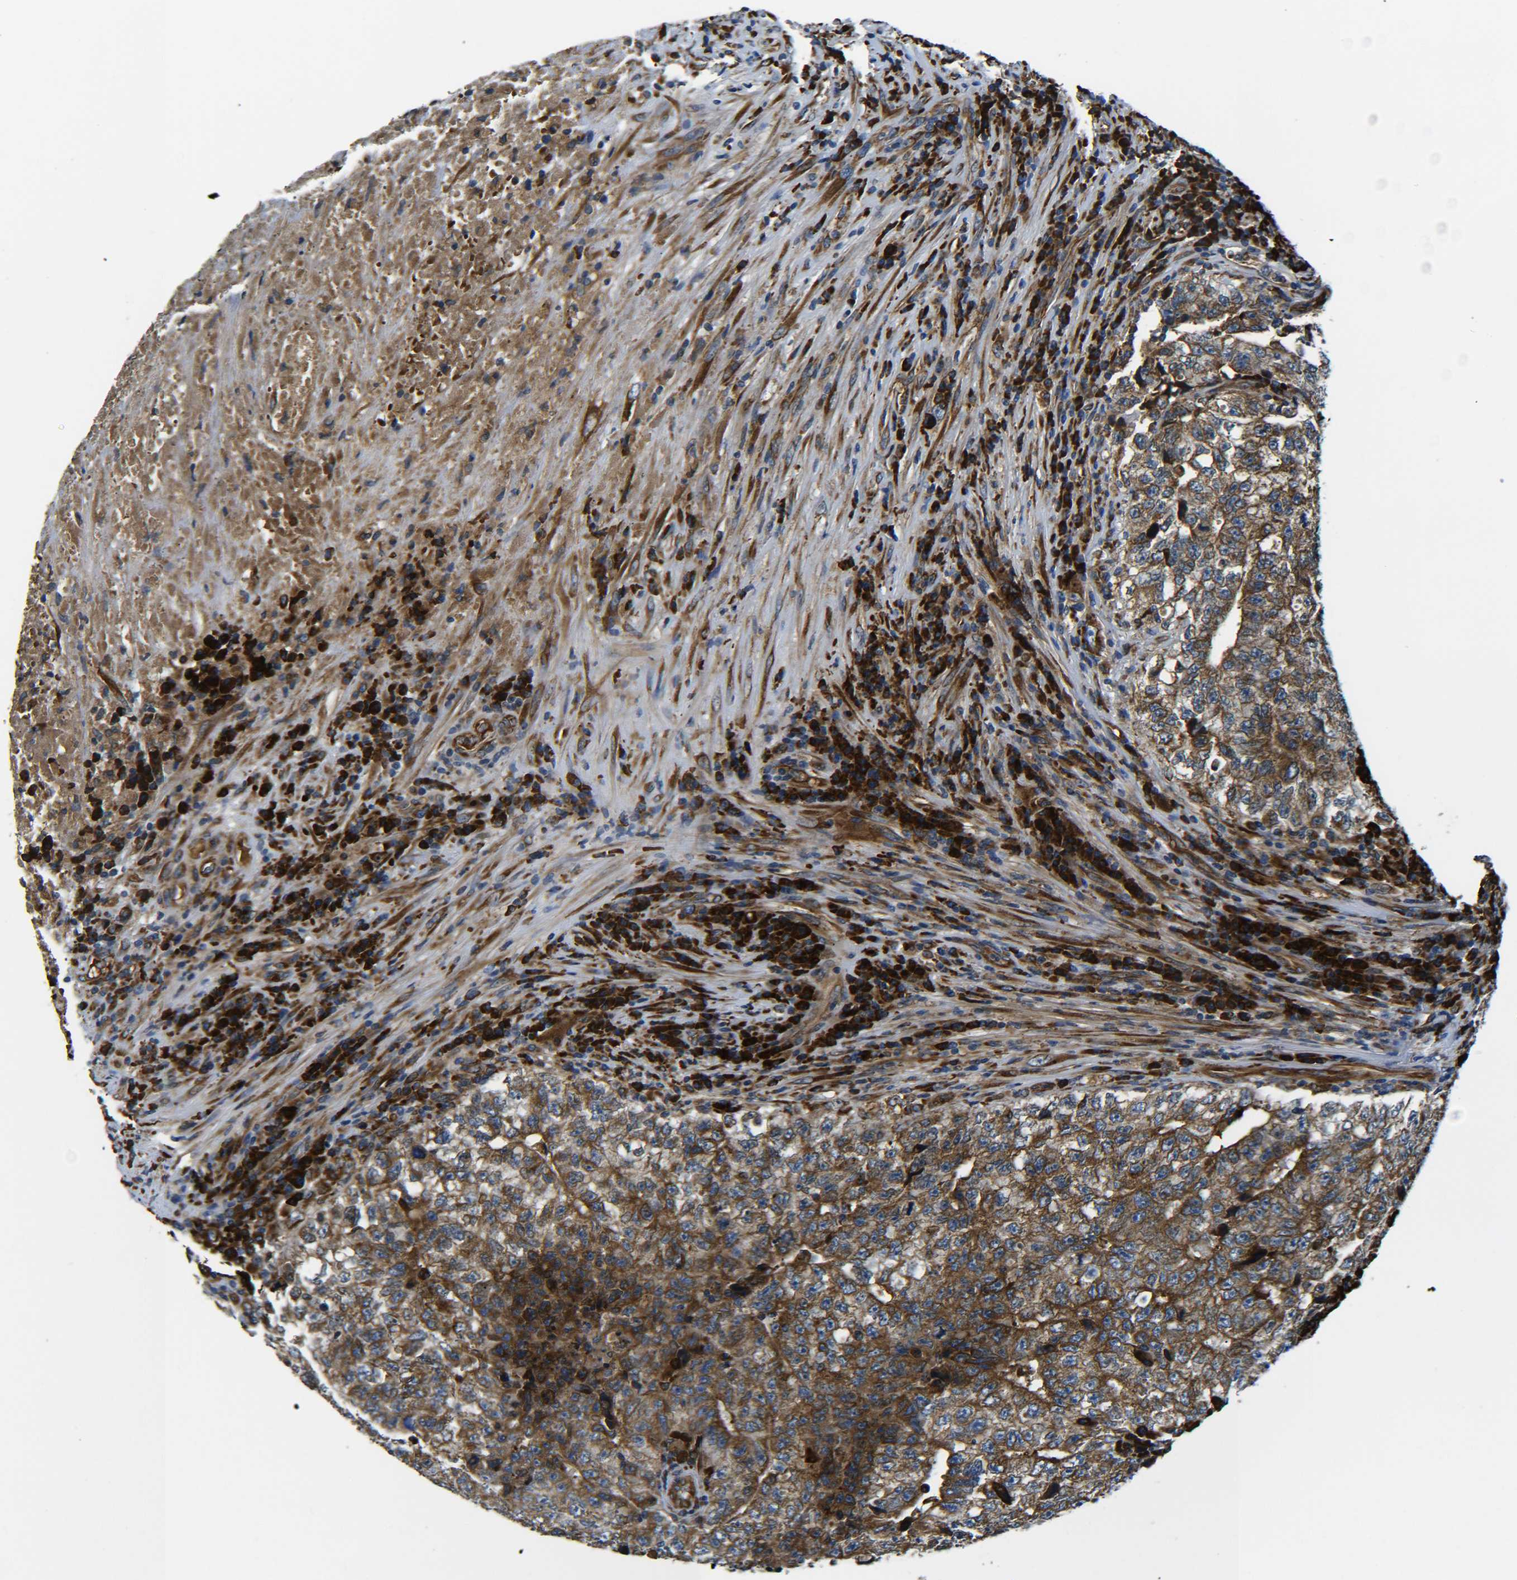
{"staining": {"intensity": "strong", "quantity": ">75%", "location": "cytoplasmic/membranous"}, "tissue": "testis cancer", "cell_type": "Tumor cells", "image_type": "cancer", "snomed": [{"axis": "morphology", "description": "Necrosis, NOS"}, {"axis": "morphology", "description": "Carcinoma, Embryonal, NOS"}, {"axis": "topography", "description": "Testis"}], "caption": "Protein staining of embryonal carcinoma (testis) tissue exhibits strong cytoplasmic/membranous staining in approximately >75% of tumor cells. (brown staining indicates protein expression, while blue staining denotes nuclei).", "gene": "PREB", "patient": {"sex": "male", "age": 19}}